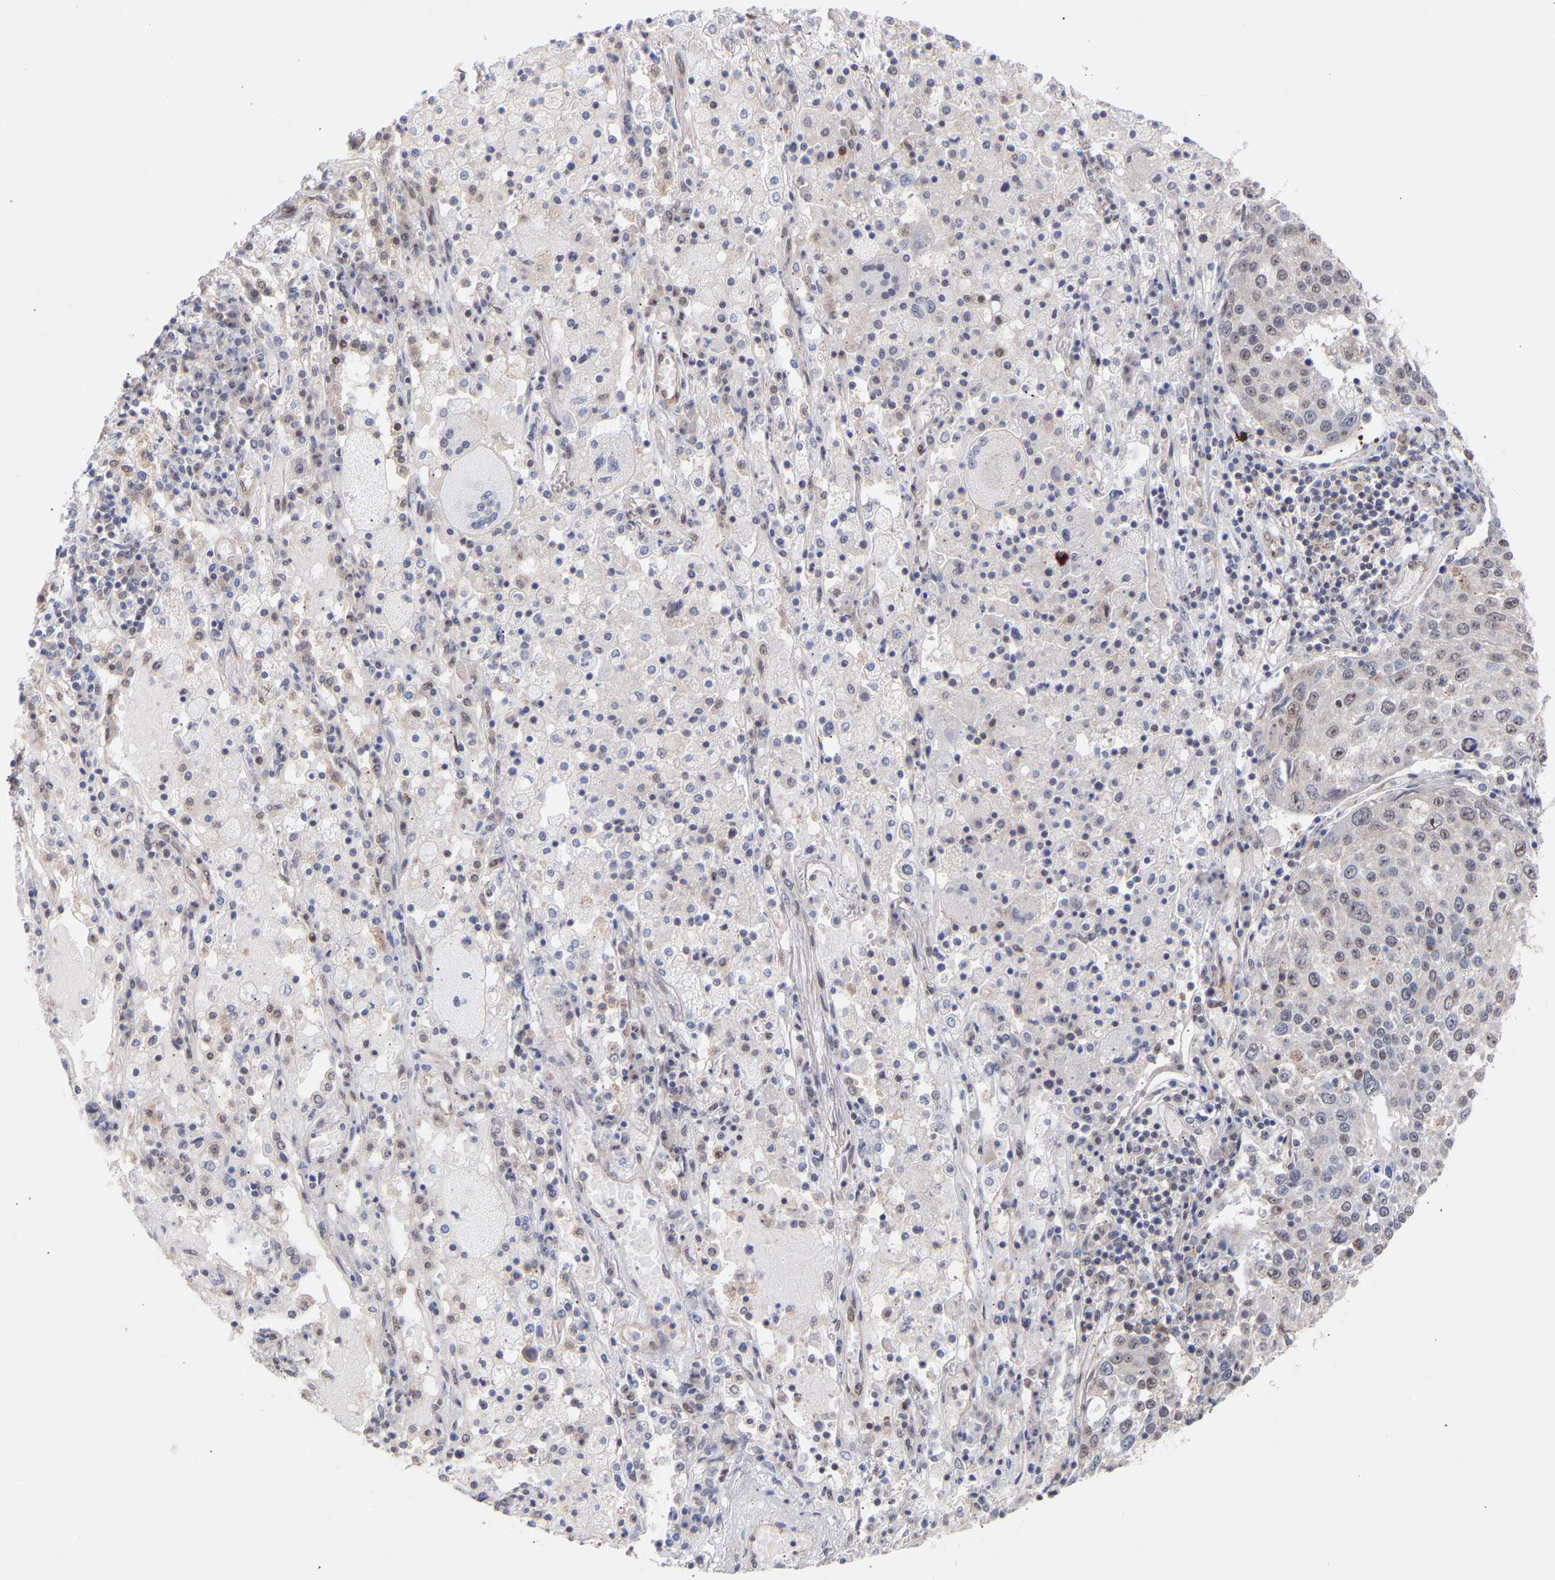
{"staining": {"intensity": "weak", "quantity": "25%-75%", "location": "nuclear"}, "tissue": "lung cancer", "cell_type": "Tumor cells", "image_type": "cancer", "snomed": [{"axis": "morphology", "description": "Squamous cell carcinoma, NOS"}, {"axis": "topography", "description": "Lung"}], "caption": "An image of human lung squamous cell carcinoma stained for a protein shows weak nuclear brown staining in tumor cells.", "gene": "PDLIM5", "patient": {"sex": "male", "age": 65}}